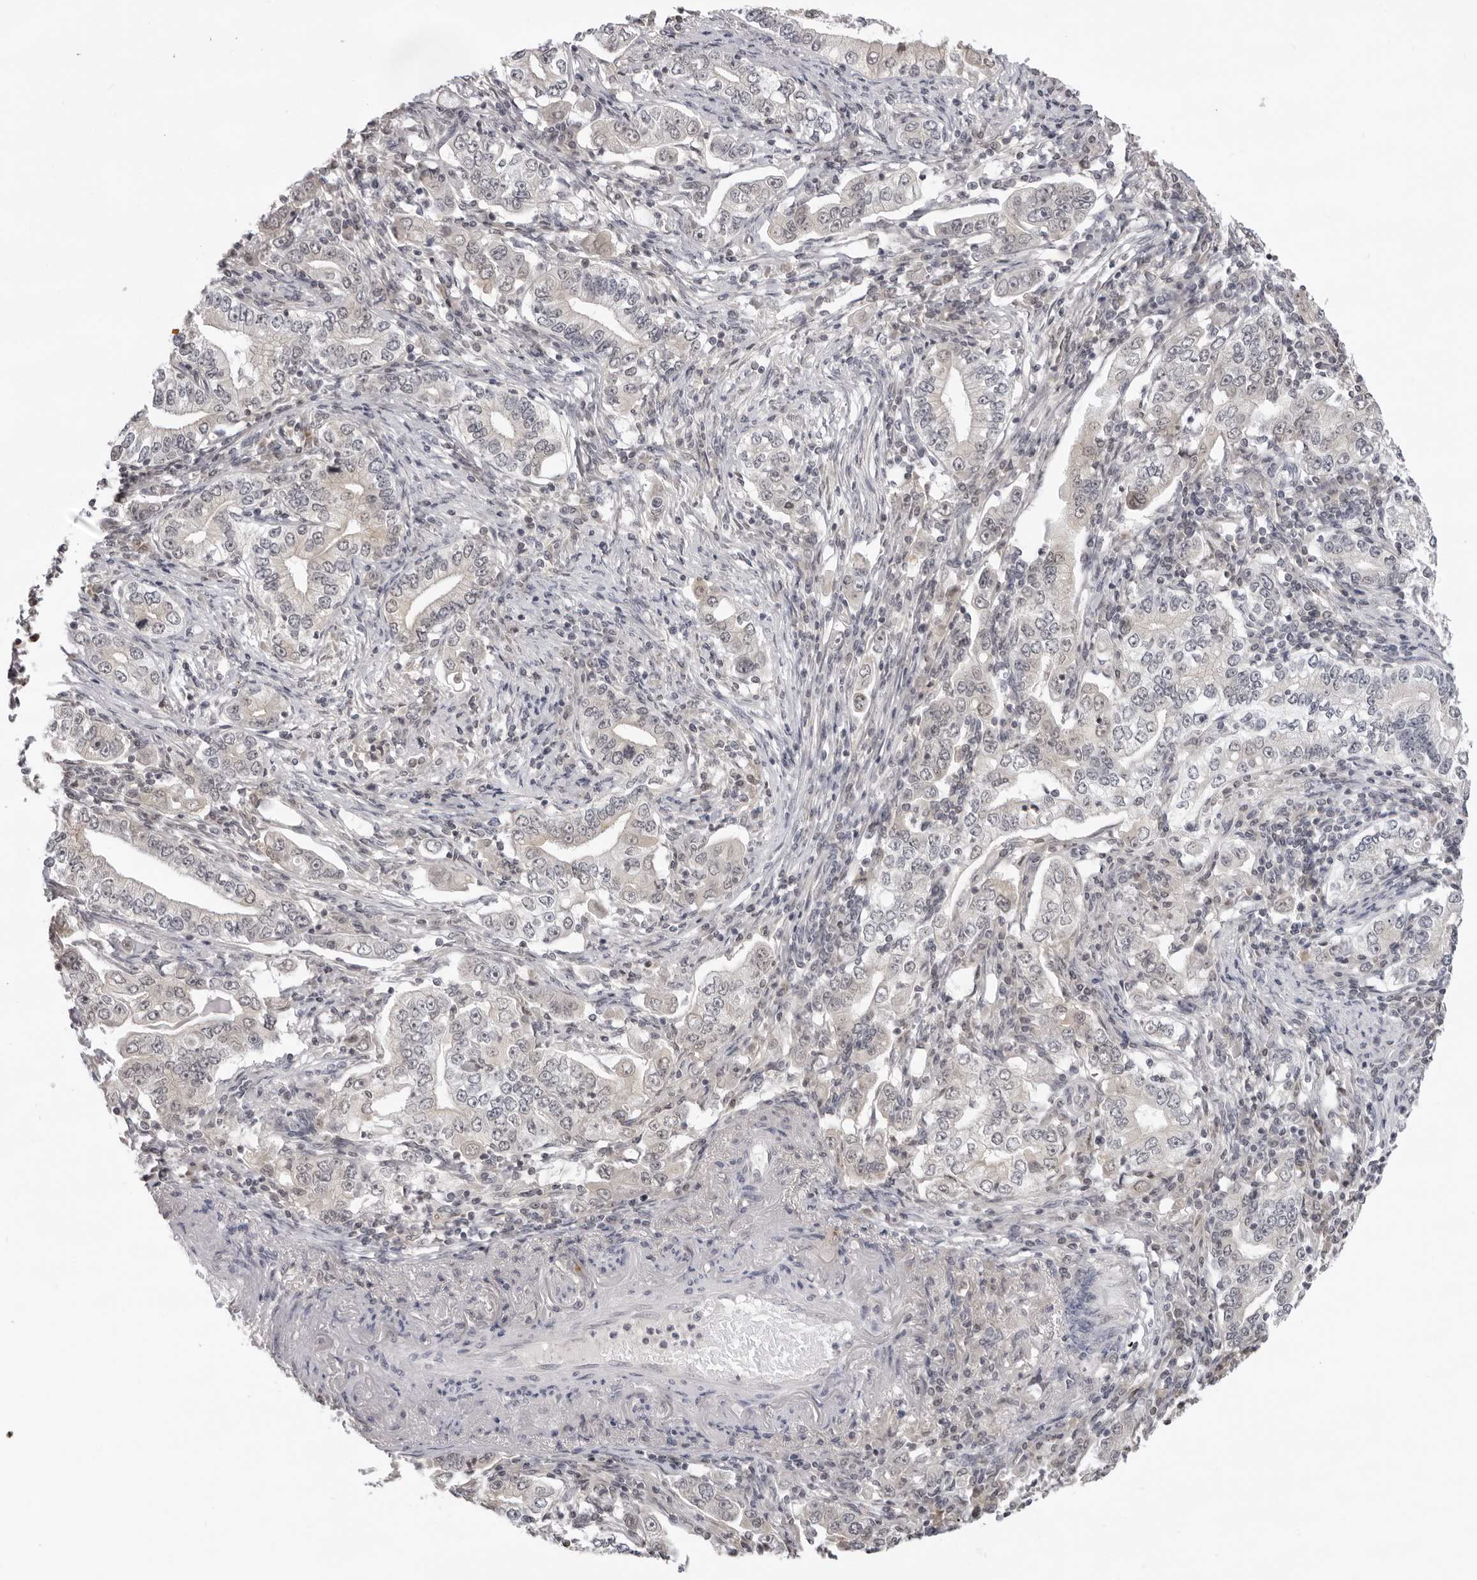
{"staining": {"intensity": "negative", "quantity": "none", "location": "none"}, "tissue": "stomach cancer", "cell_type": "Tumor cells", "image_type": "cancer", "snomed": [{"axis": "morphology", "description": "Adenocarcinoma, NOS"}, {"axis": "topography", "description": "Stomach, lower"}], "caption": "Immunohistochemistry histopathology image of stomach cancer stained for a protein (brown), which demonstrates no positivity in tumor cells.", "gene": "ACP6", "patient": {"sex": "female", "age": 72}}